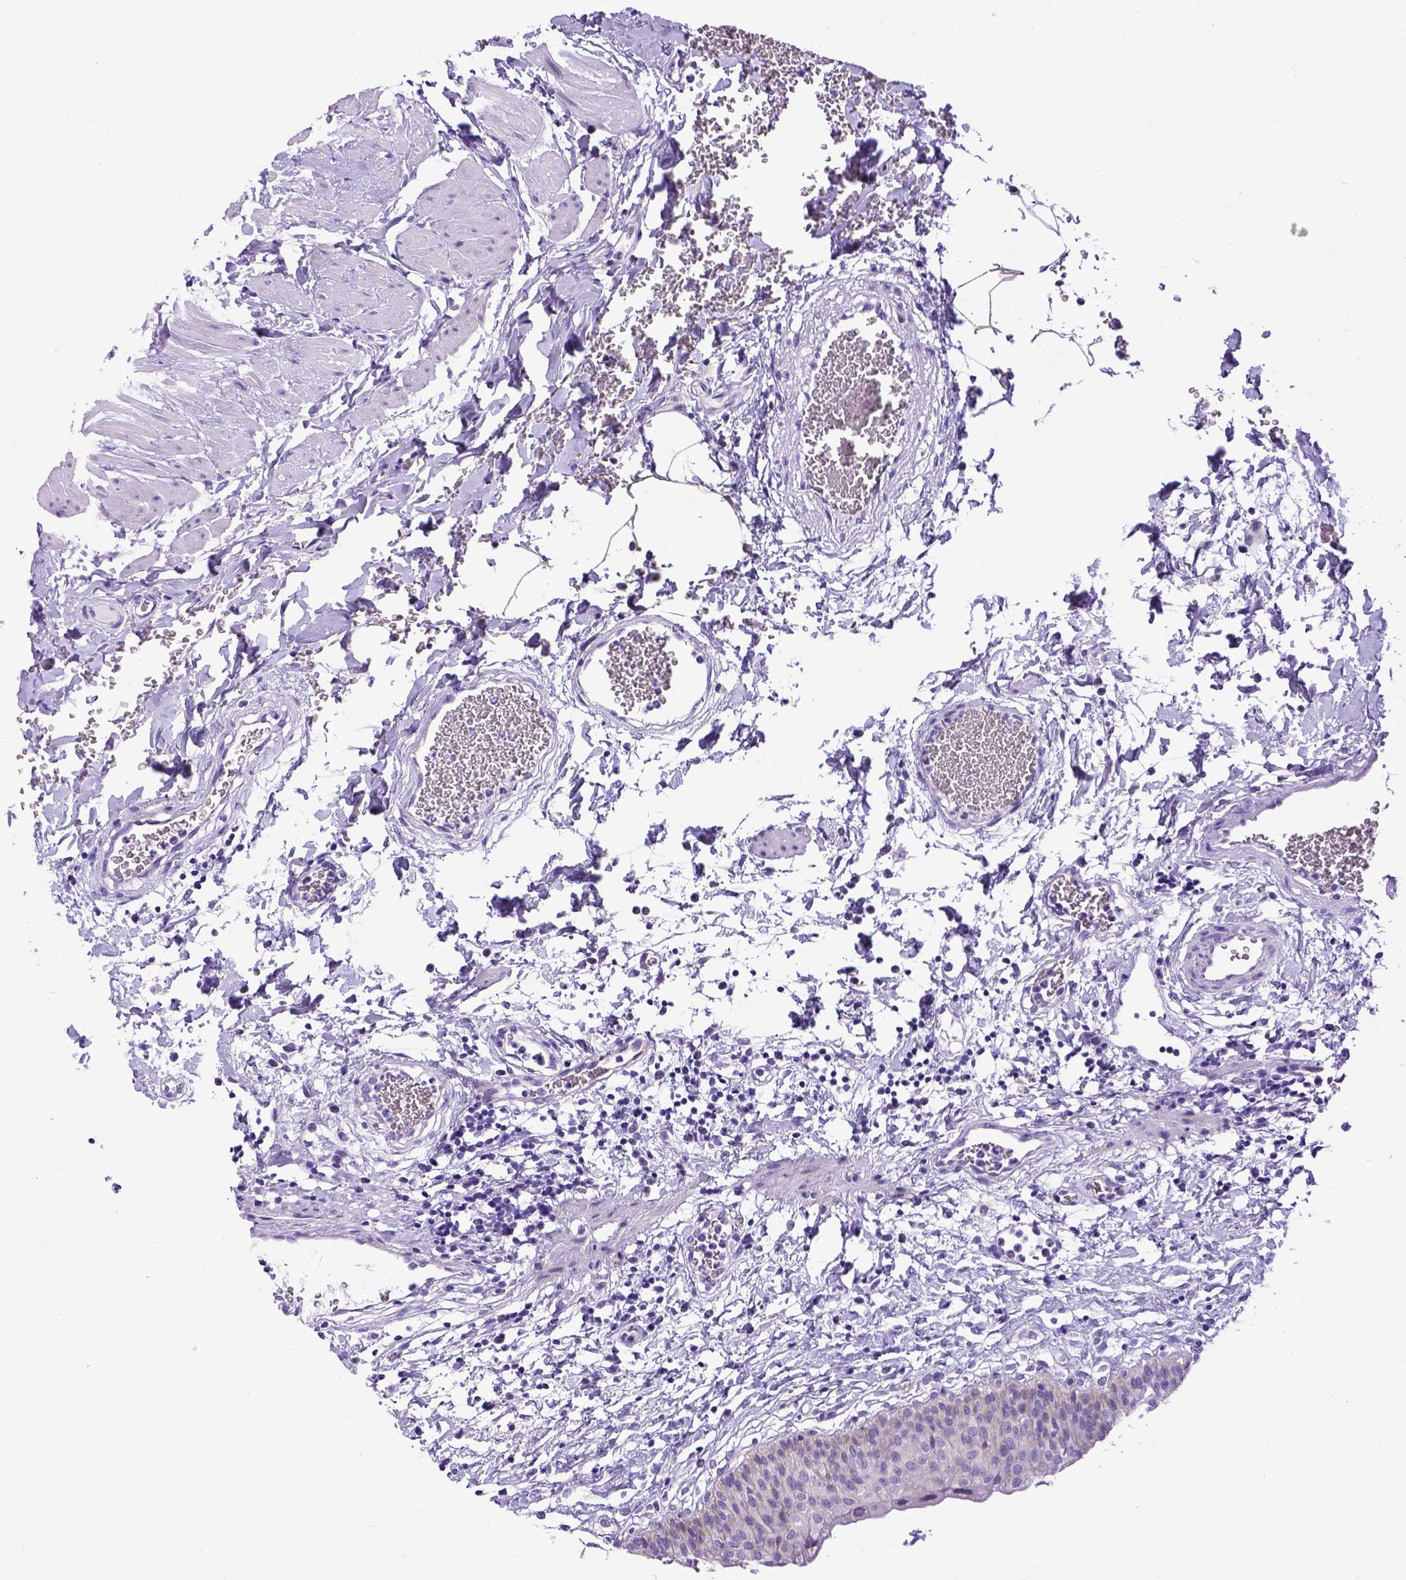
{"staining": {"intensity": "negative", "quantity": "none", "location": "none"}, "tissue": "urinary bladder", "cell_type": "Urothelial cells", "image_type": "normal", "snomed": [{"axis": "morphology", "description": "Normal tissue, NOS"}, {"axis": "topography", "description": "Urinary bladder"}], "caption": "An IHC photomicrograph of normal urinary bladder is shown. There is no staining in urothelial cells of urinary bladder.", "gene": "ADAM12", "patient": {"sex": "male", "age": 55}}